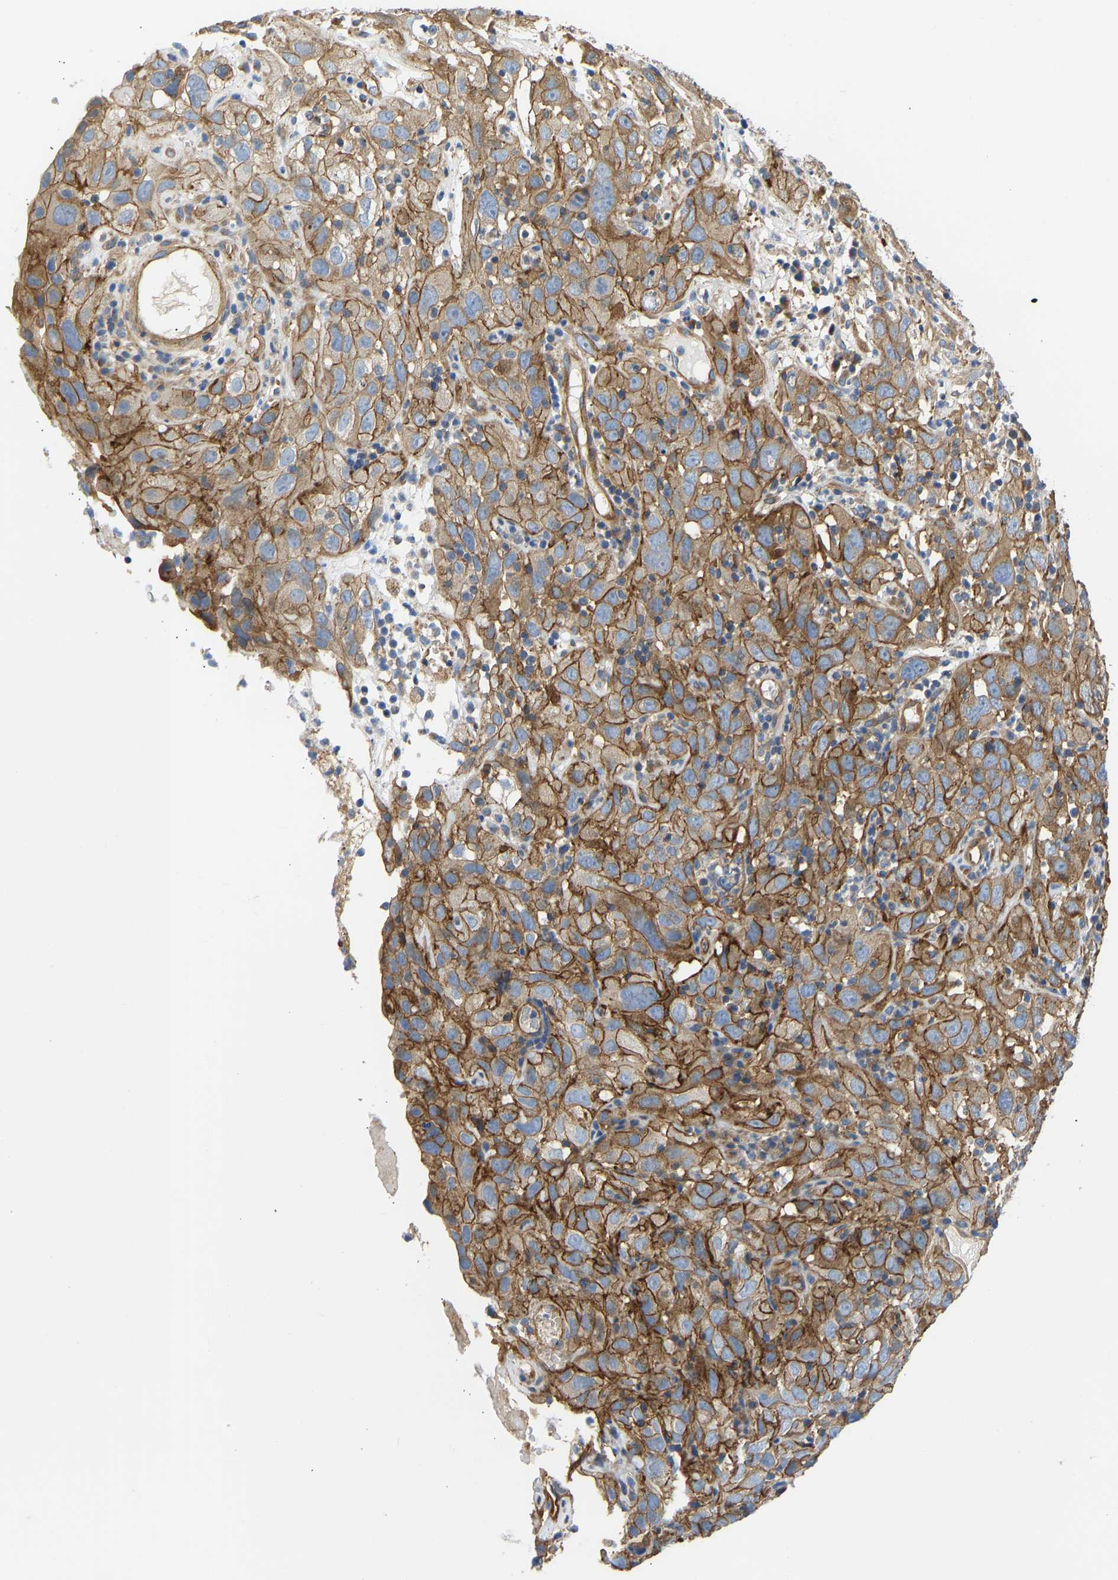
{"staining": {"intensity": "strong", "quantity": ">75%", "location": "cytoplasmic/membranous"}, "tissue": "cervical cancer", "cell_type": "Tumor cells", "image_type": "cancer", "snomed": [{"axis": "morphology", "description": "Squamous cell carcinoma, NOS"}, {"axis": "topography", "description": "Cervix"}], "caption": "Immunohistochemical staining of cervical squamous cell carcinoma reveals high levels of strong cytoplasmic/membranous protein staining in about >75% of tumor cells.", "gene": "MYO1C", "patient": {"sex": "female", "age": 32}}